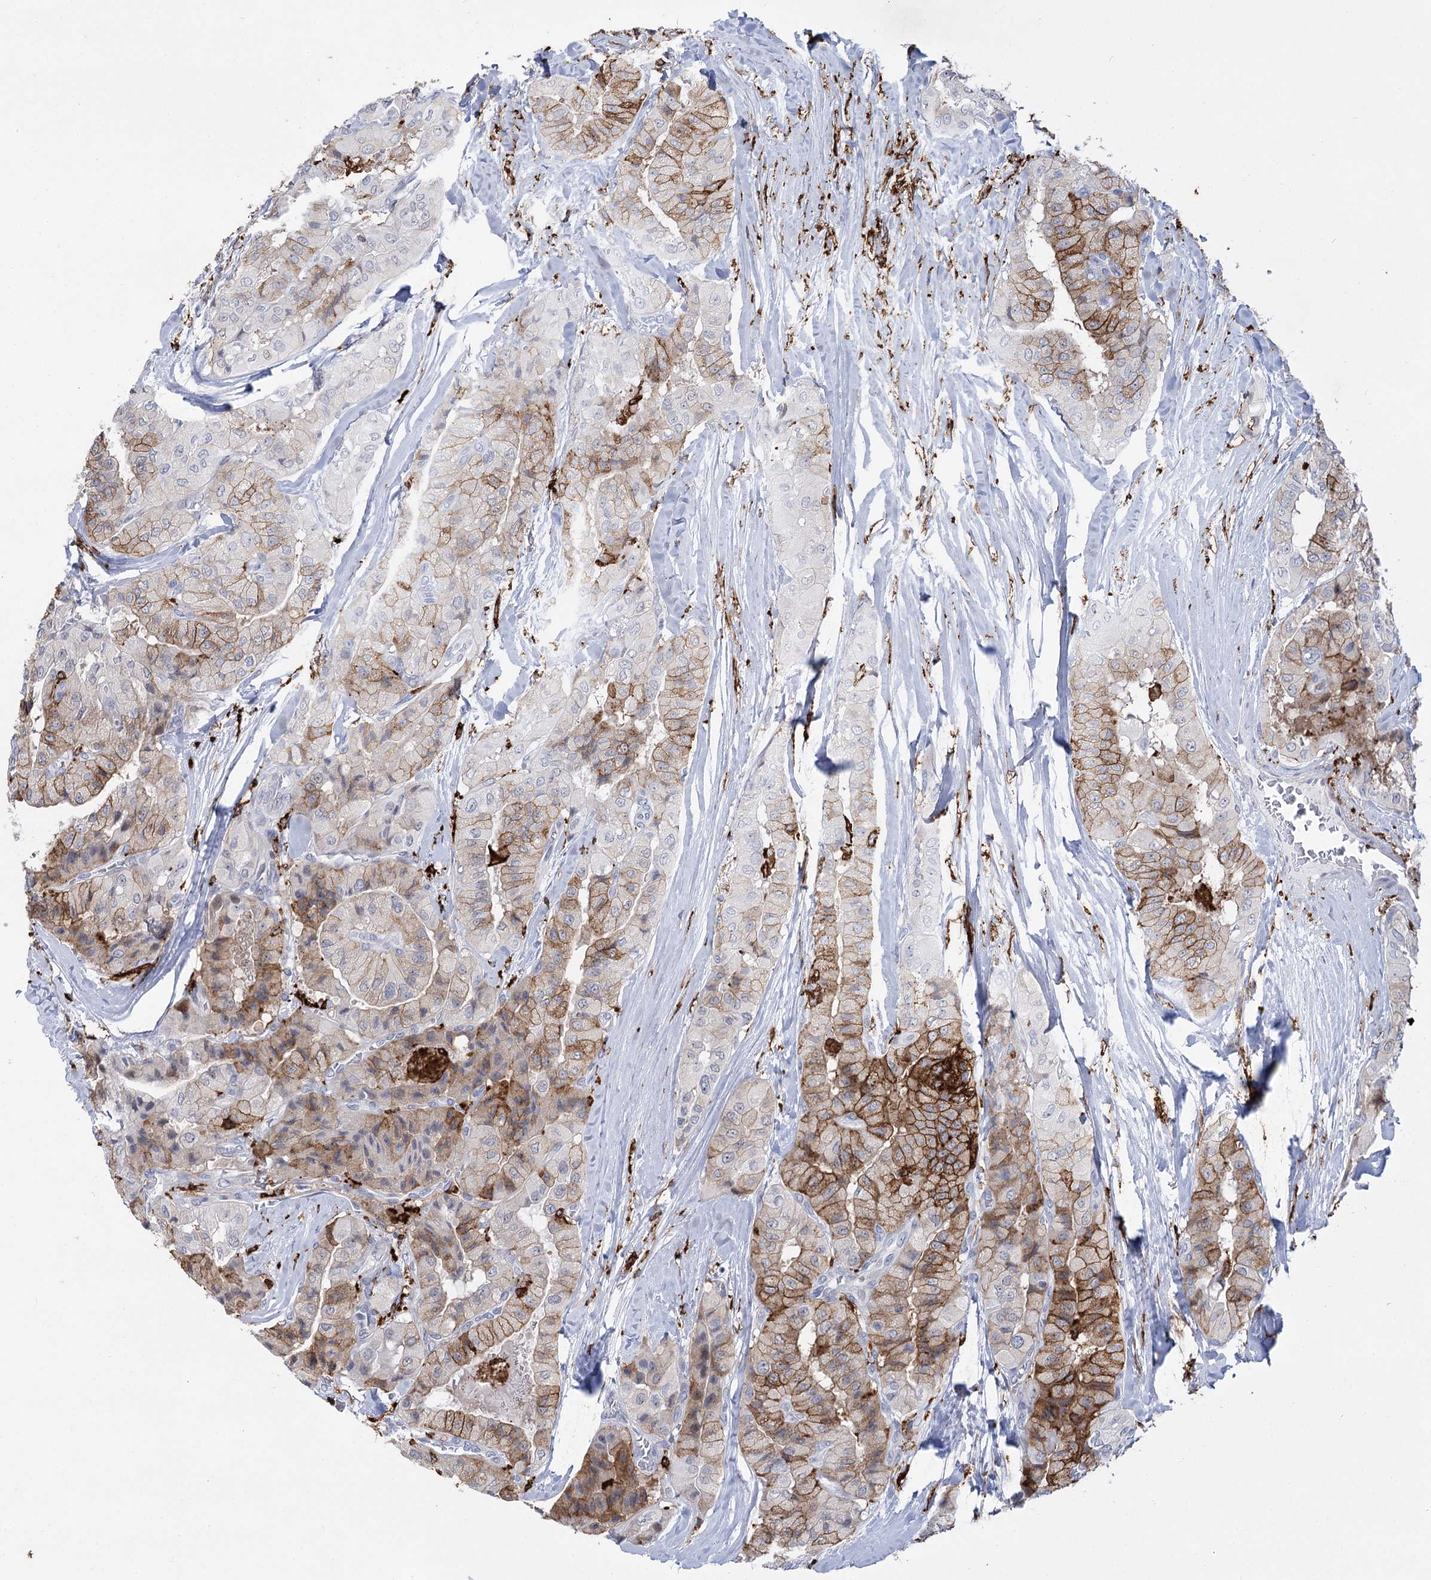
{"staining": {"intensity": "moderate", "quantity": "25%-75%", "location": "cytoplasmic/membranous"}, "tissue": "thyroid cancer", "cell_type": "Tumor cells", "image_type": "cancer", "snomed": [{"axis": "morphology", "description": "Papillary adenocarcinoma, NOS"}, {"axis": "topography", "description": "Thyroid gland"}], "caption": "A brown stain shows moderate cytoplasmic/membranous positivity of a protein in thyroid cancer (papillary adenocarcinoma) tumor cells.", "gene": "PIWIL4", "patient": {"sex": "female", "age": 59}}